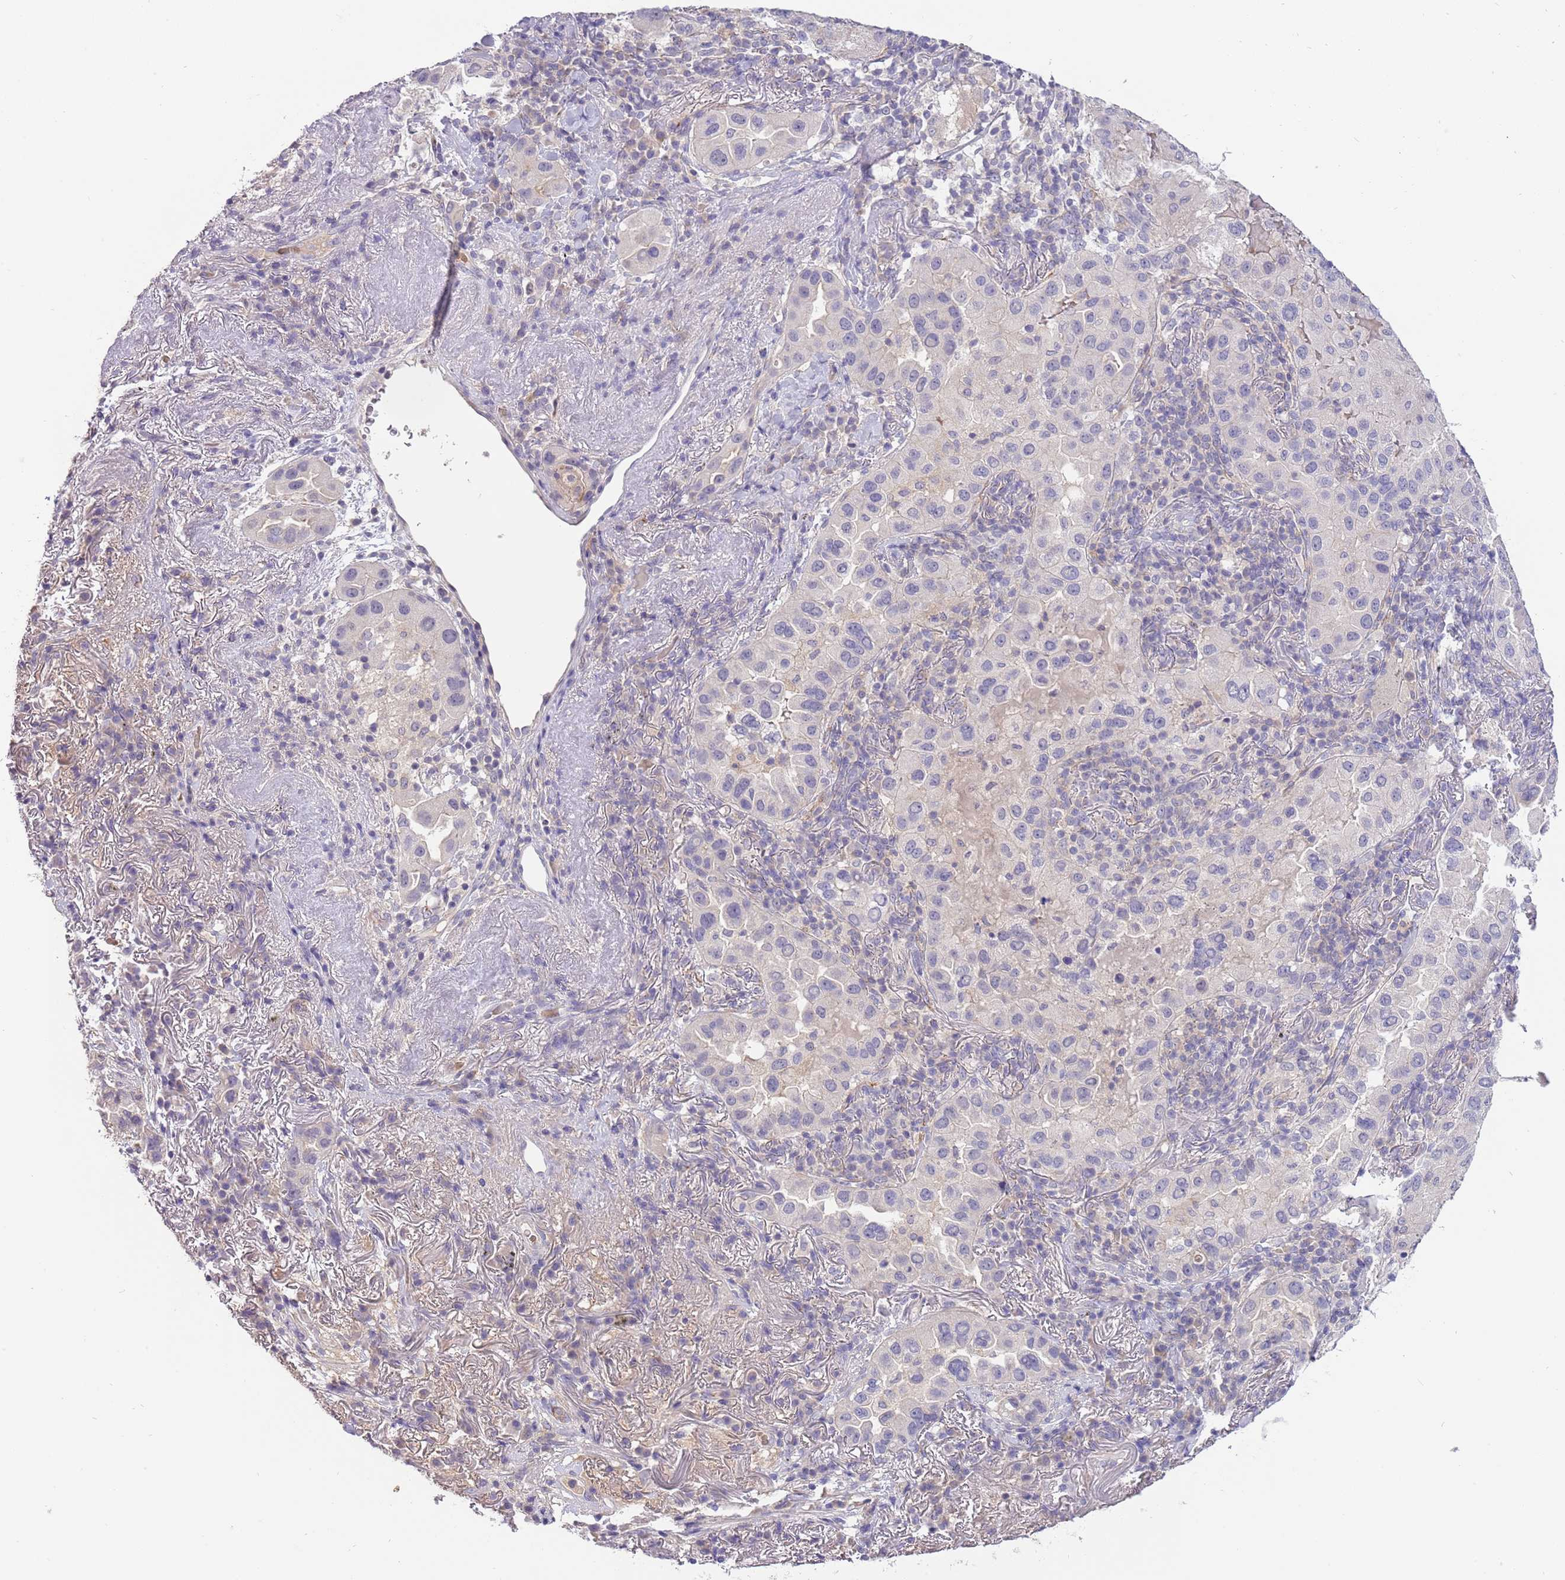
{"staining": {"intensity": "negative", "quantity": "none", "location": "none"}, "tissue": "lung cancer", "cell_type": "Tumor cells", "image_type": "cancer", "snomed": [{"axis": "morphology", "description": "Adenocarcinoma, NOS"}, {"axis": "topography", "description": "Lung"}], "caption": "Image shows no significant protein expression in tumor cells of lung cancer.", "gene": "CFAP73", "patient": {"sex": "female", "age": 69}}